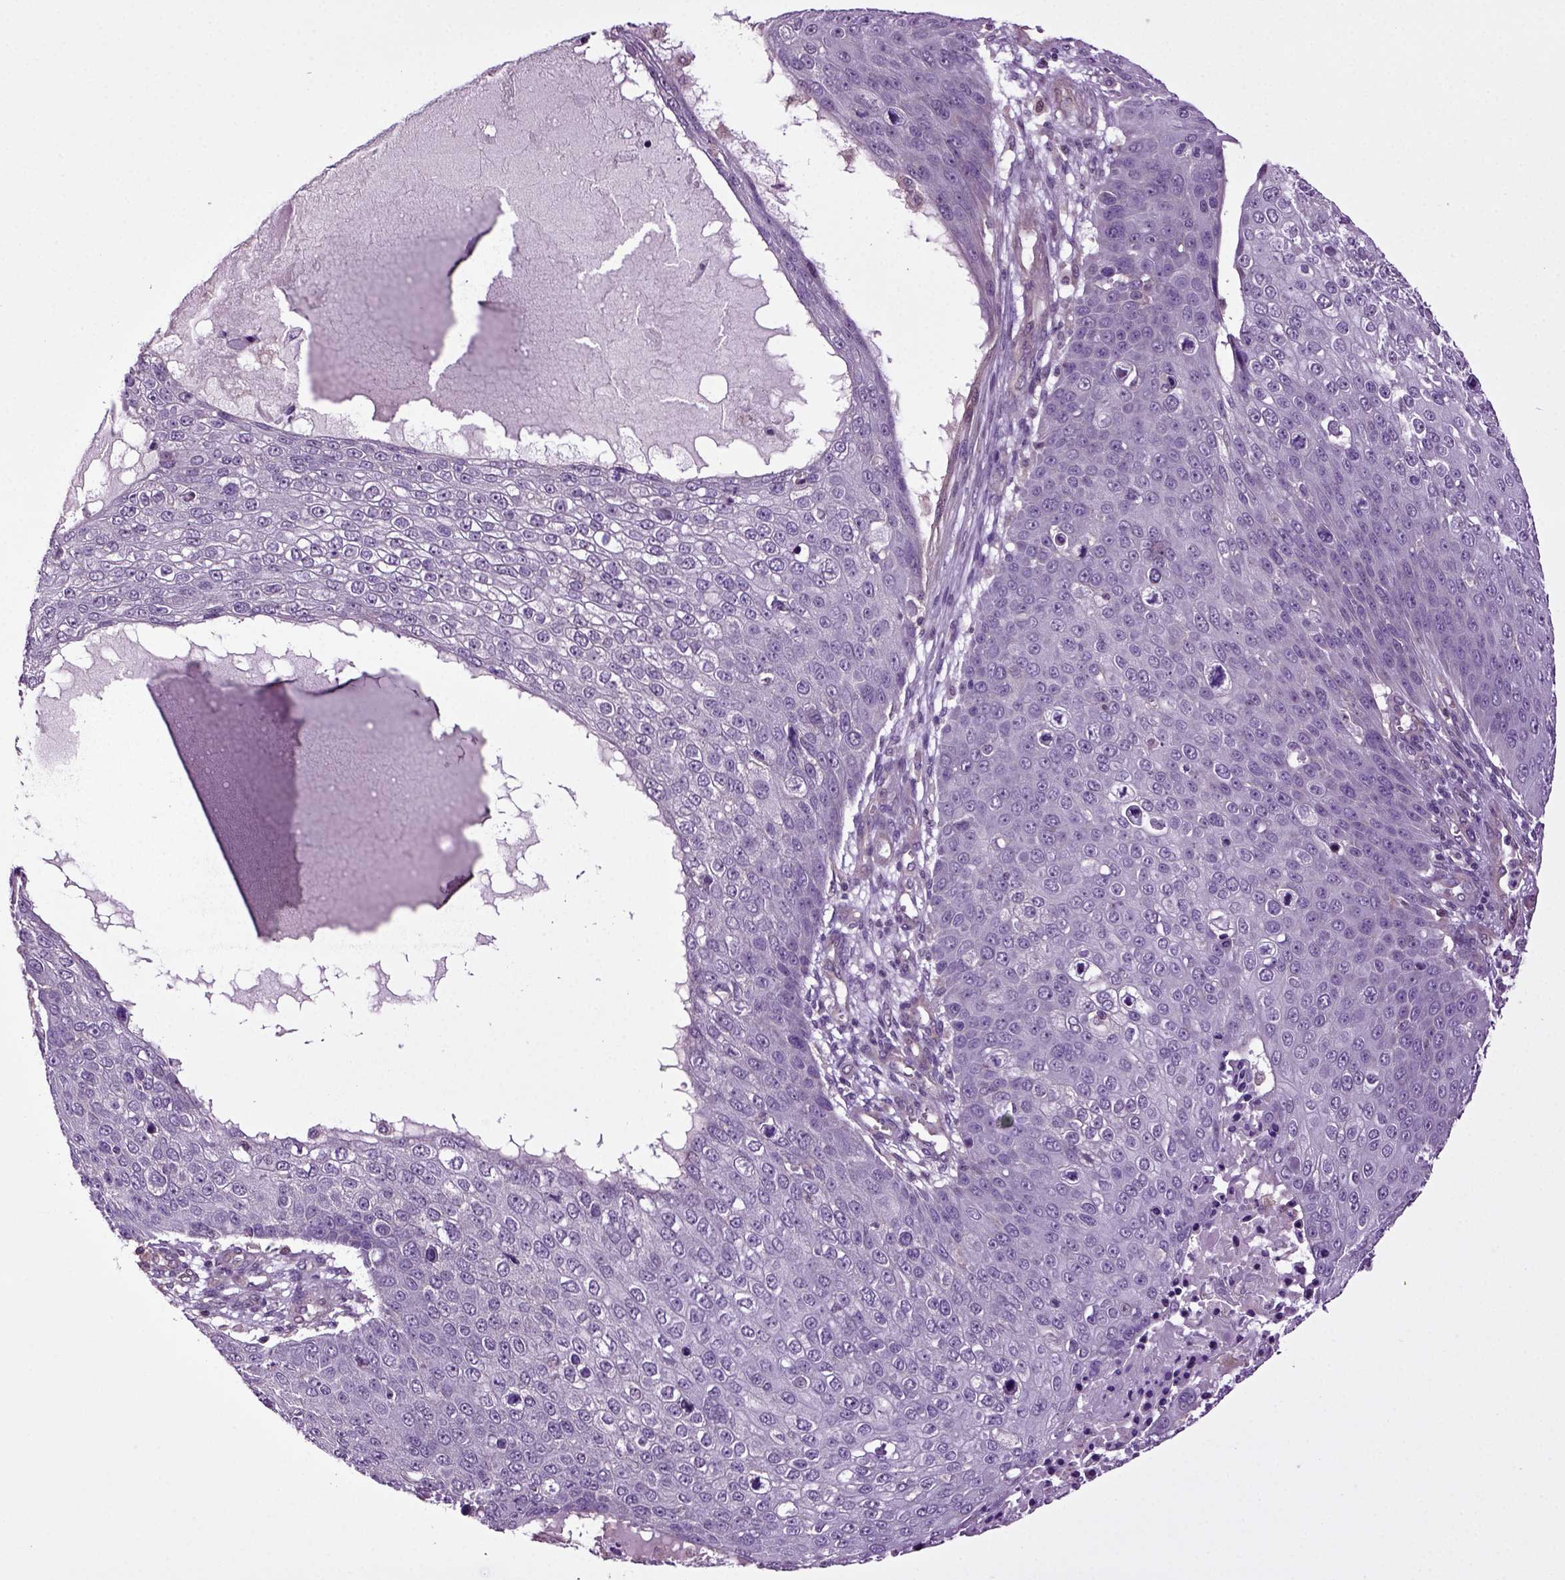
{"staining": {"intensity": "negative", "quantity": "none", "location": "none"}, "tissue": "skin cancer", "cell_type": "Tumor cells", "image_type": "cancer", "snomed": [{"axis": "morphology", "description": "Squamous cell carcinoma, NOS"}, {"axis": "topography", "description": "Skin"}], "caption": "High power microscopy histopathology image of an immunohistochemistry photomicrograph of skin cancer, revealing no significant expression in tumor cells.", "gene": "HAGHL", "patient": {"sex": "male", "age": 71}}